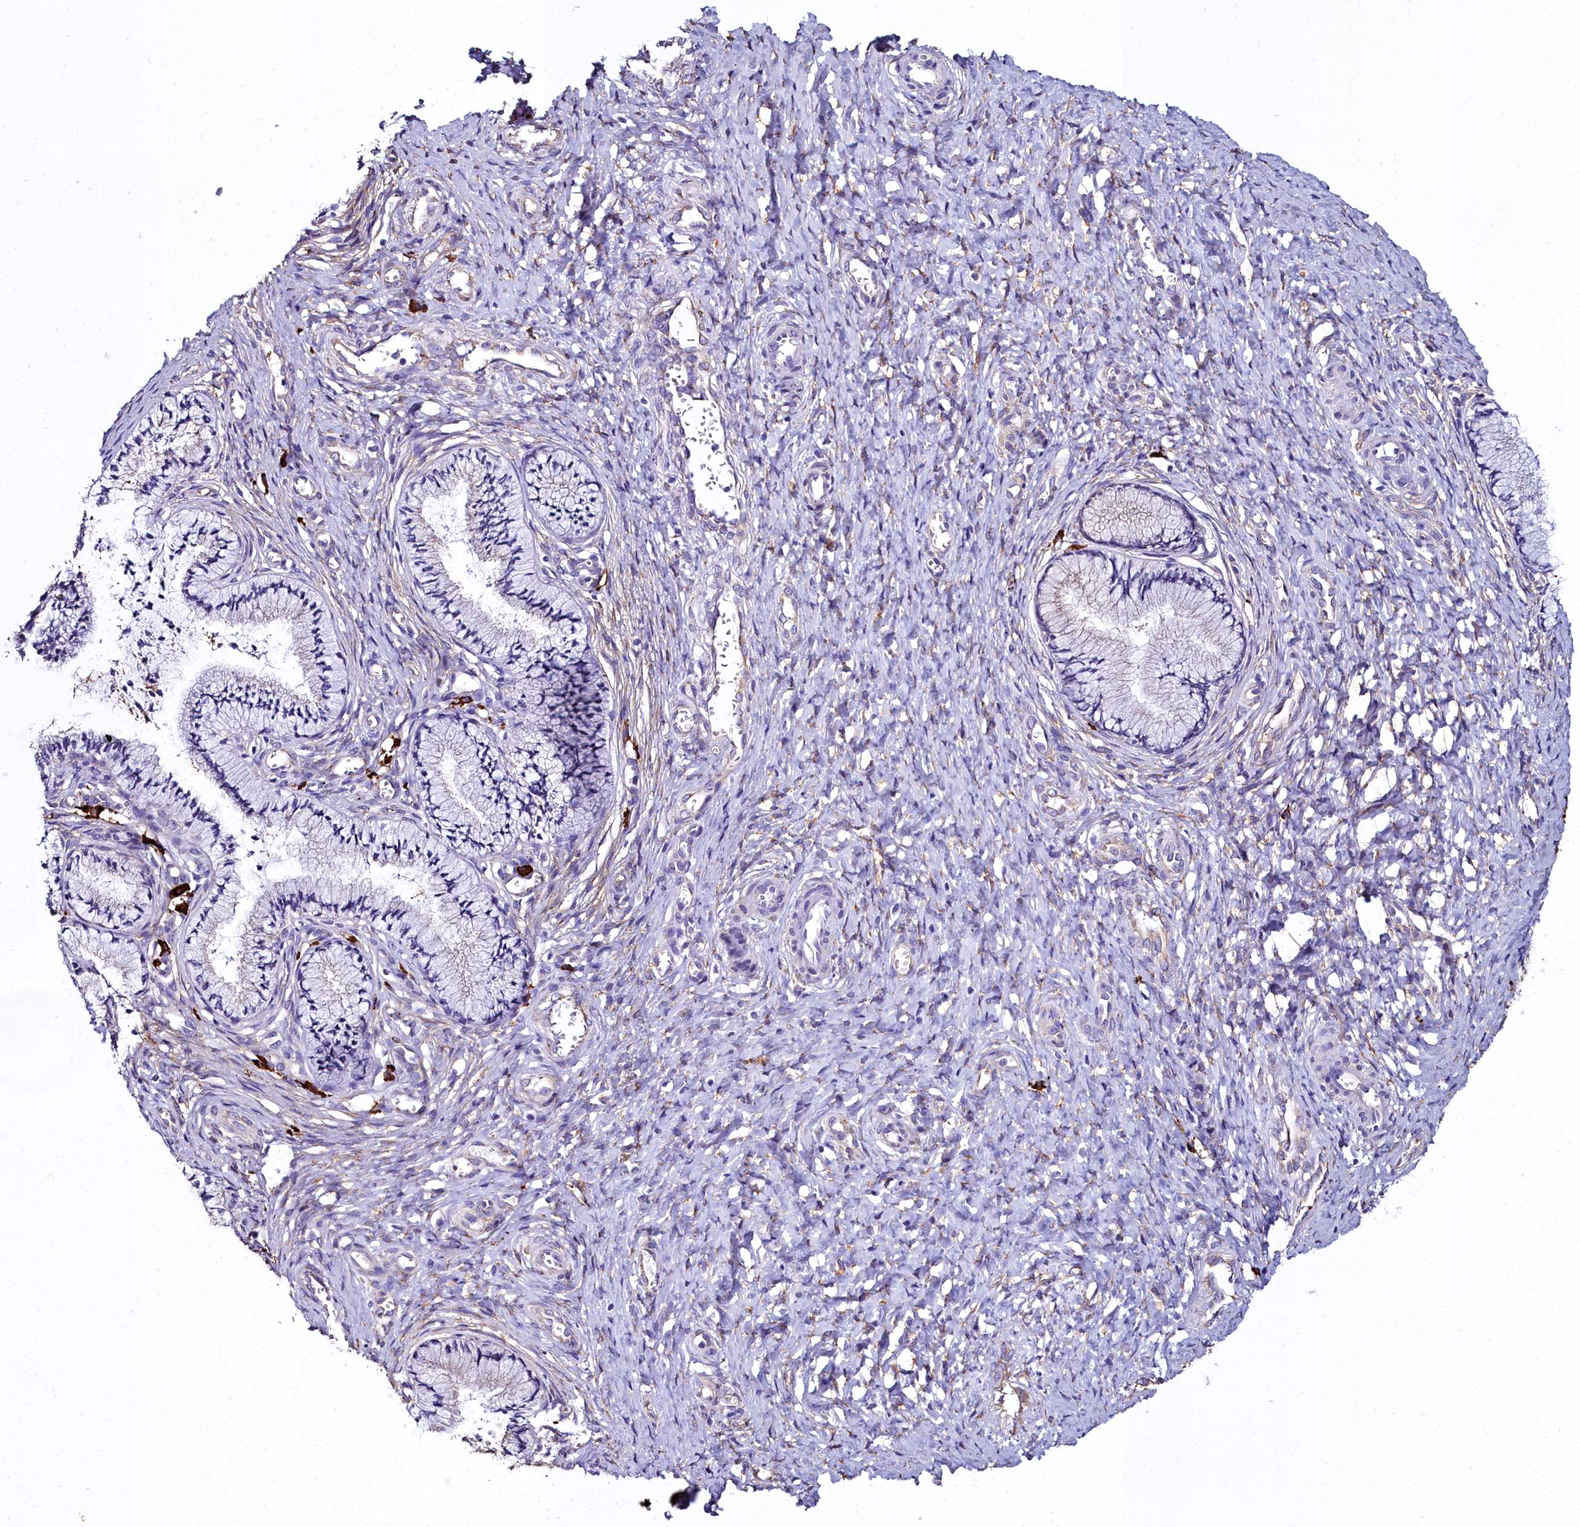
{"staining": {"intensity": "moderate", "quantity": "<25%", "location": "cytoplasmic/membranous"}, "tissue": "cervix", "cell_type": "Glandular cells", "image_type": "normal", "snomed": [{"axis": "morphology", "description": "Normal tissue, NOS"}, {"axis": "topography", "description": "Cervix"}], "caption": "Protein staining of normal cervix demonstrates moderate cytoplasmic/membranous expression in approximately <25% of glandular cells.", "gene": "TXNDC5", "patient": {"sex": "female", "age": 36}}